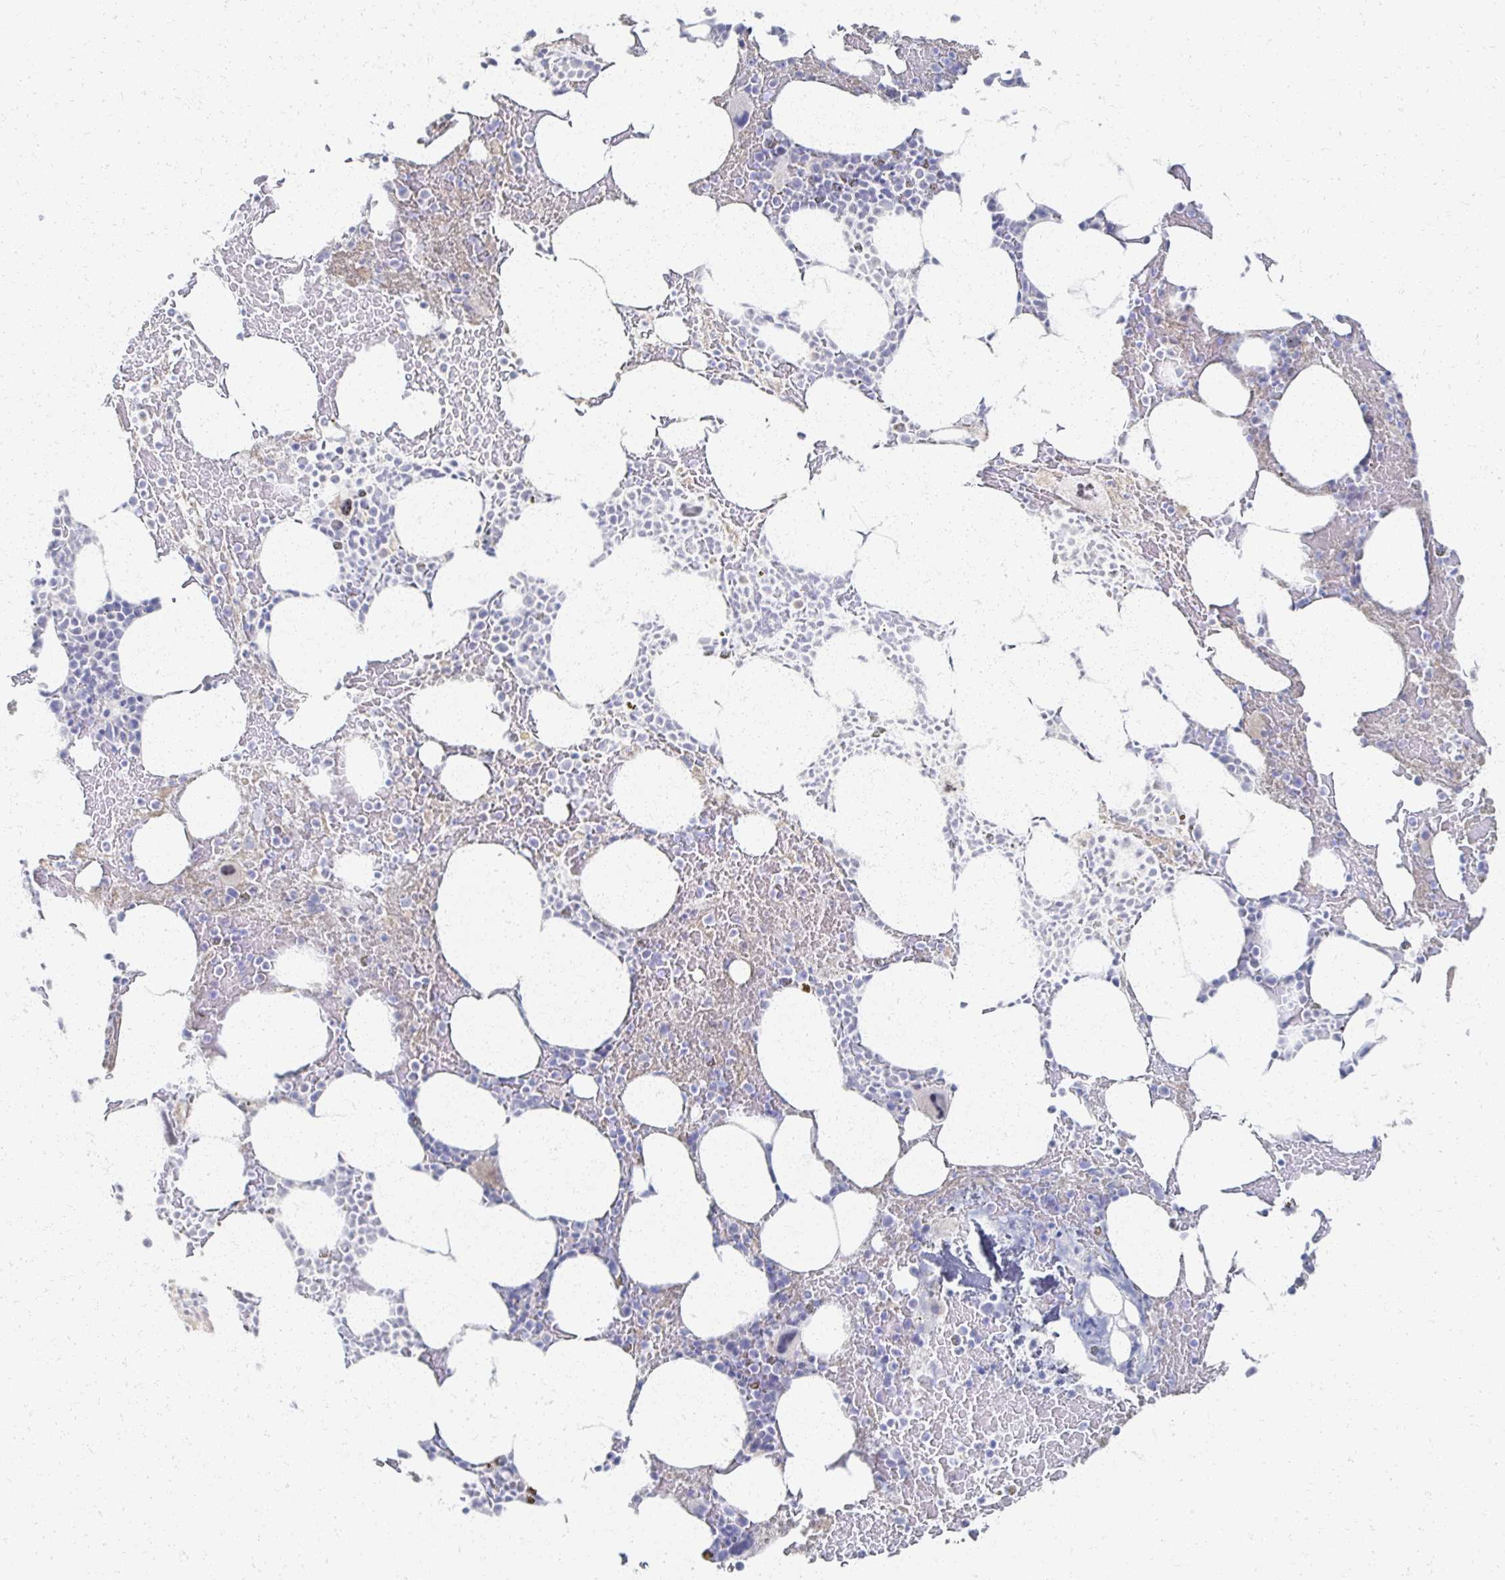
{"staining": {"intensity": "negative", "quantity": "none", "location": "none"}, "tissue": "bone marrow", "cell_type": "Hematopoietic cells", "image_type": "normal", "snomed": [{"axis": "morphology", "description": "Normal tissue, NOS"}, {"axis": "topography", "description": "Bone marrow"}], "caption": "IHC photomicrograph of unremarkable human bone marrow stained for a protein (brown), which exhibits no expression in hematopoietic cells.", "gene": "PRR20A", "patient": {"sex": "female", "age": 62}}